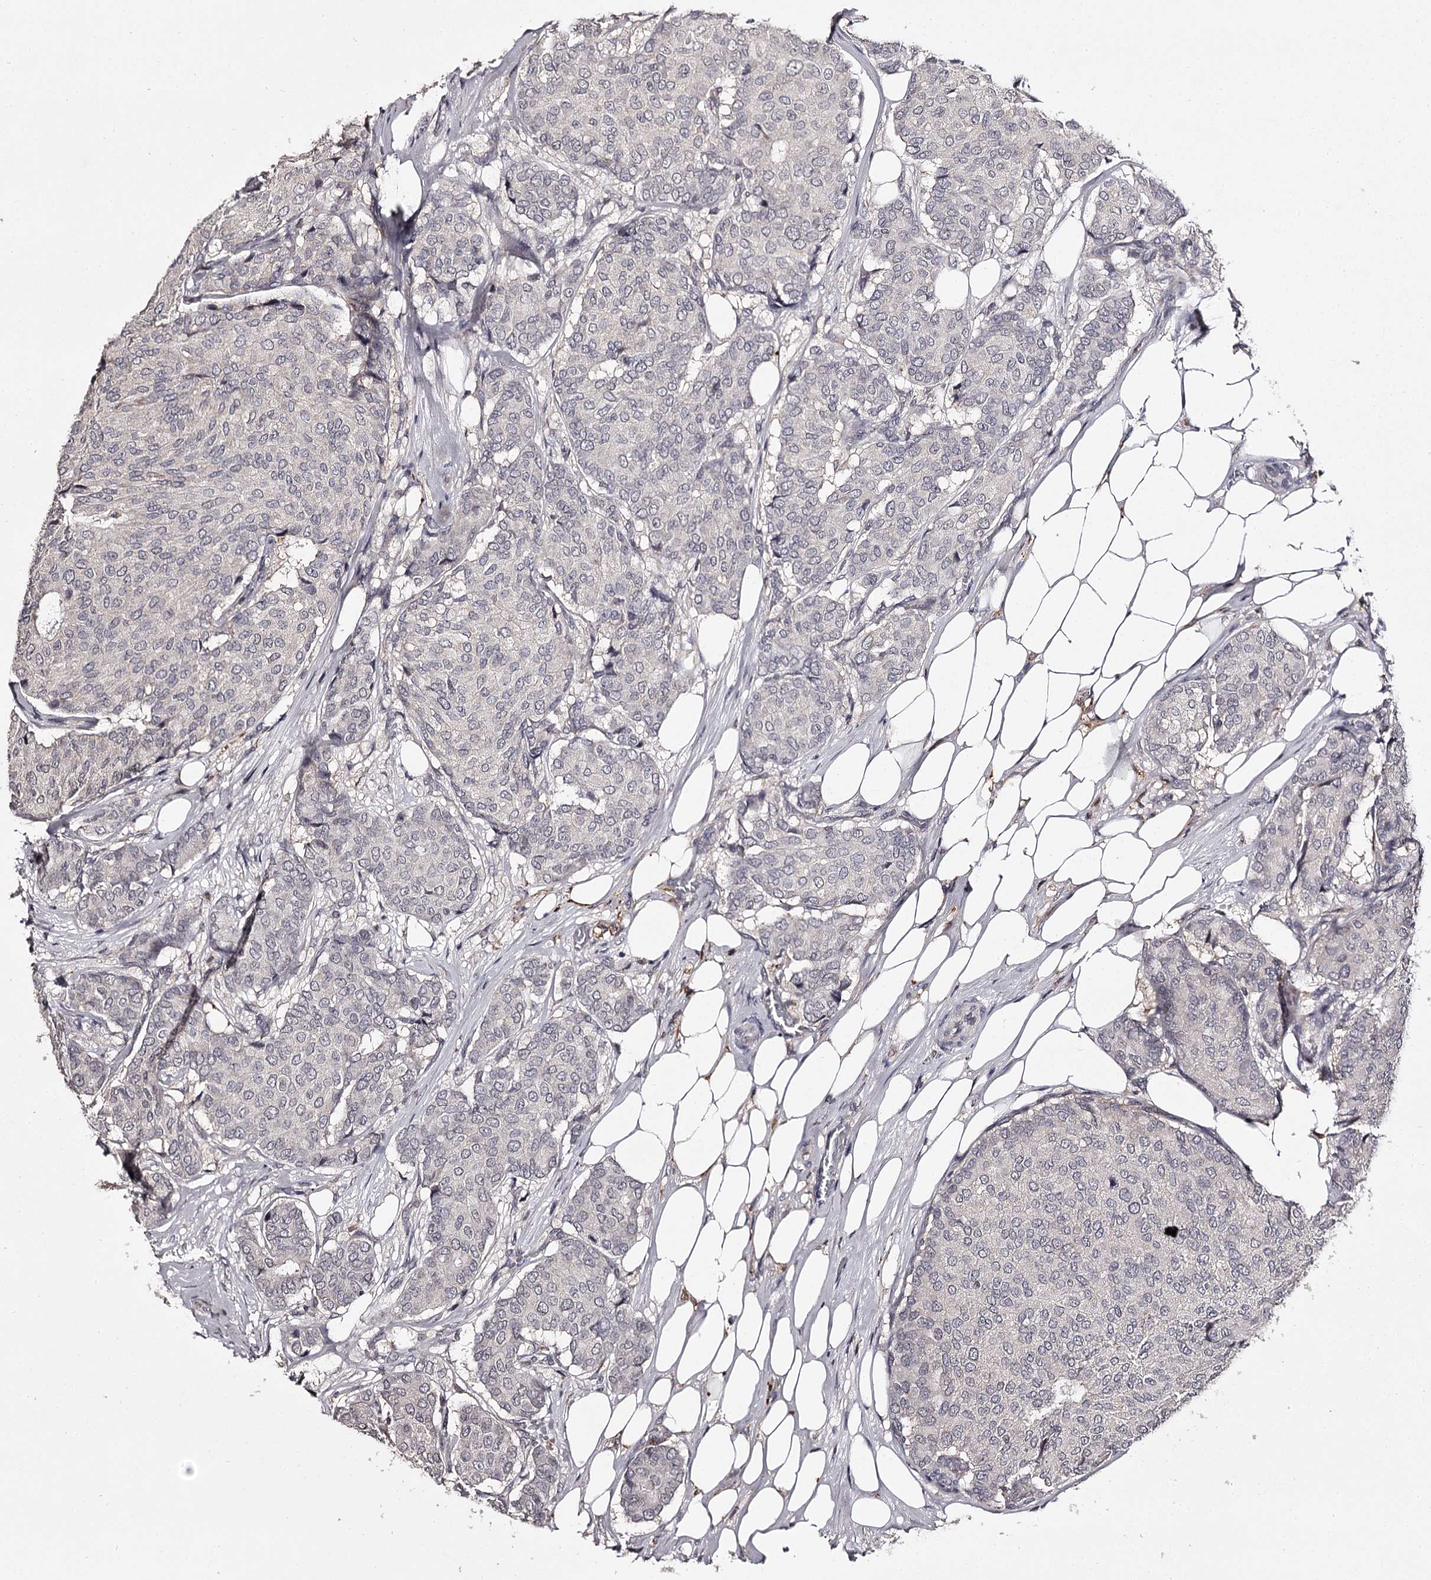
{"staining": {"intensity": "negative", "quantity": "none", "location": "none"}, "tissue": "breast cancer", "cell_type": "Tumor cells", "image_type": "cancer", "snomed": [{"axis": "morphology", "description": "Duct carcinoma"}, {"axis": "topography", "description": "Breast"}], "caption": "Immunohistochemistry (IHC) of breast invasive ductal carcinoma shows no staining in tumor cells. (DAB immunohistochemistry (IHC) visualized using brightfield microscopy, high magnification).", "gene": "SLC32A1", "patient": {"sex": "female", "age": 75}}